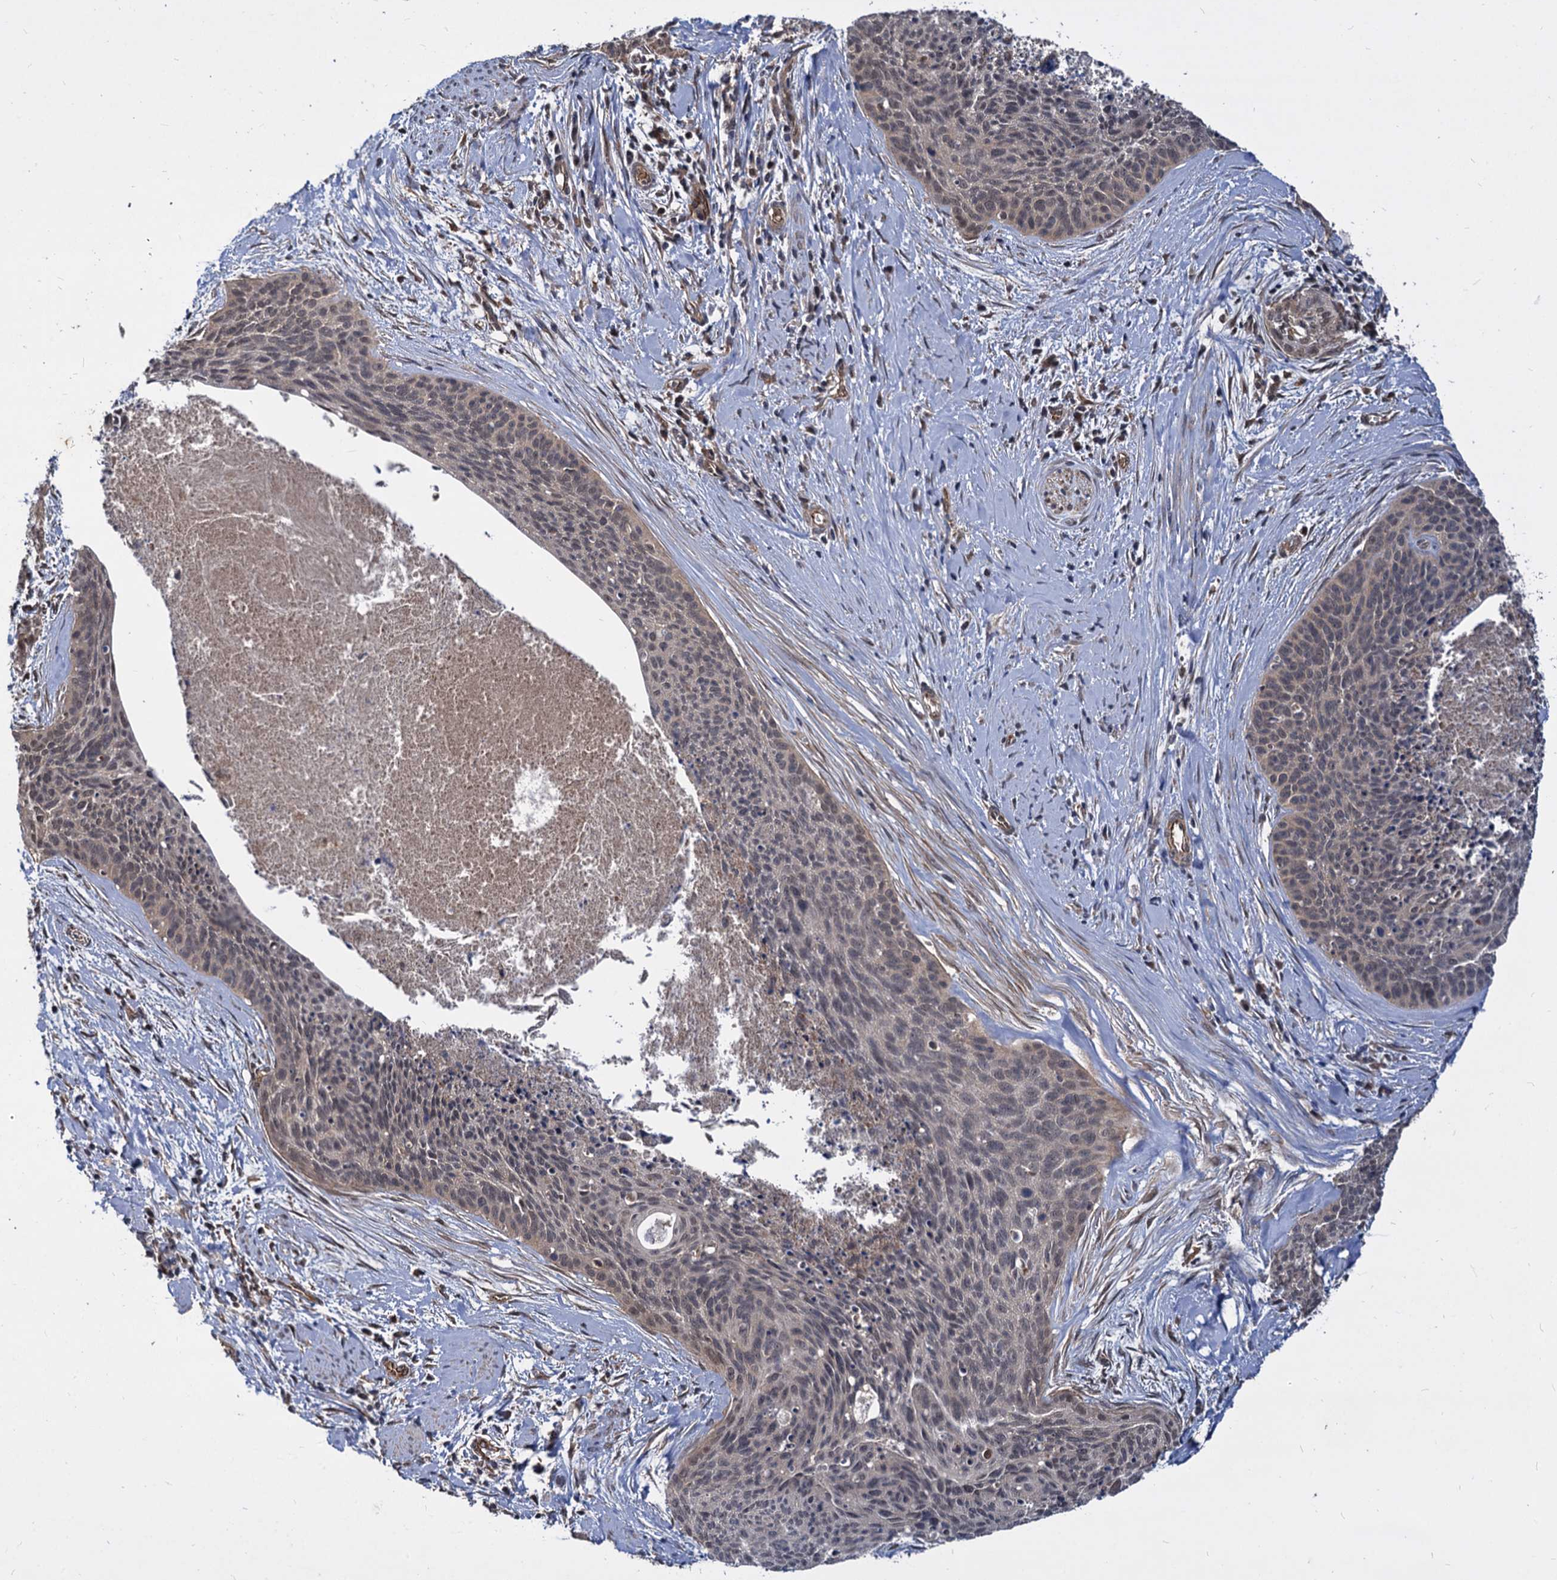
{"staining": {"intensity": "weak", "quantity": "25%-75%", "location": "cytoplasmic/membranous,nuclear"}, "tissue": "cervical cancer", "cell_type": "Tumor cells", "image_type": "cancer", "snomed": [{"axis": "morphology", "description": "Squamous cell carcinoma, NOS"}, {"axis": "topography", "description": "Cervix"}], "caption": "A brown stain highlights weak cytoplasmic/membranous and nuclear staining of a protein in human cervical cancer (squamous cell carcinoma) tumor cells.", "gene": "PSMD4", "patient": {"sex": "female", "age": 55}}